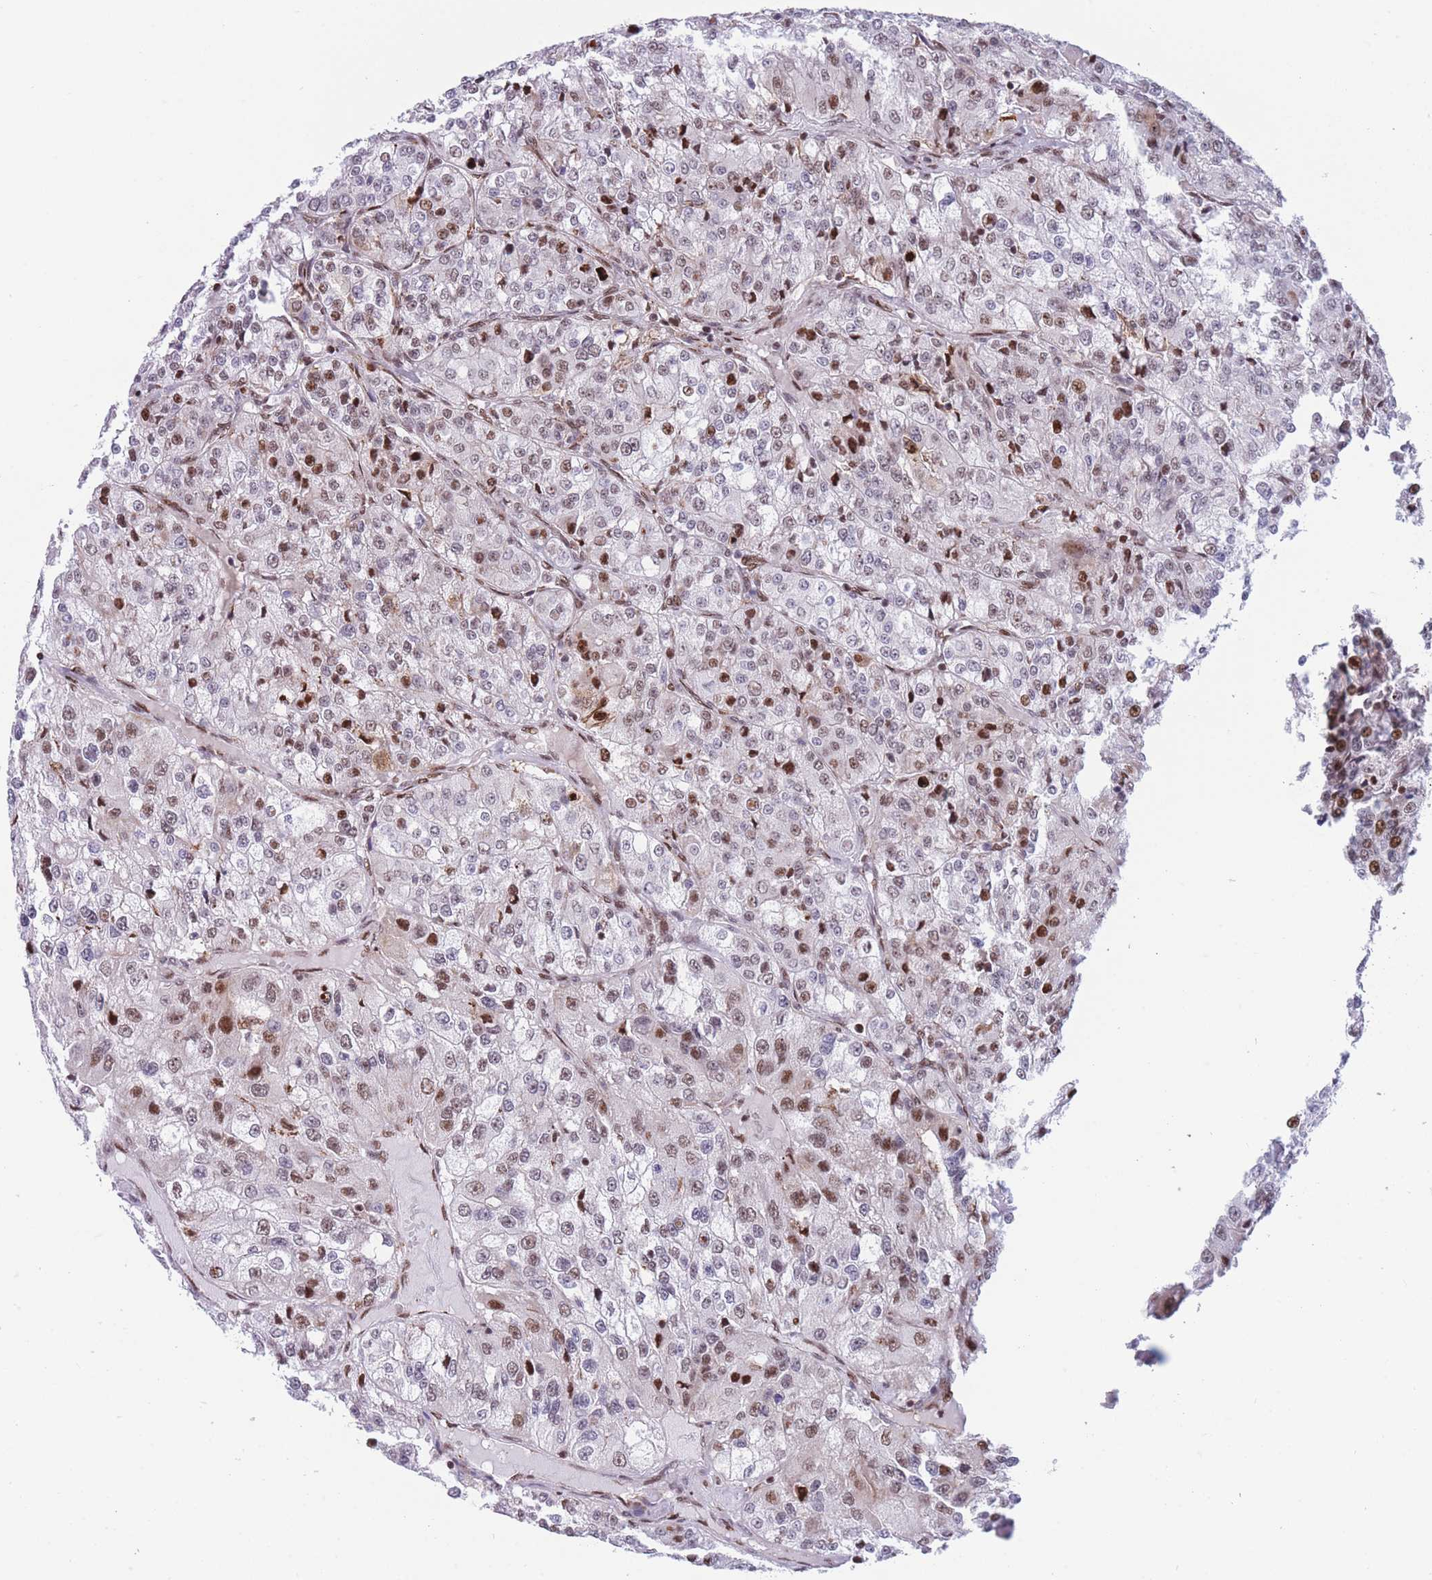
{"staining": {"intensity": "strong", "quantity": "<25%", "location": "nuclear"}, "tissue": "renal cancer", "cell_type": "Tumor cells", "image_type": "cancer", "snomed": [{"axis": "morphology", "description": "Adenocarcinoma, NOS"}, {"axis": "topography", "description": "Kidney"}], "caption": "A brown stain shows strong nuclear staining of a protein in renal adenocarcinoma tumor cells. The staining is performed using DAB (3,3'-diaminobenzidine) brown chromogen to label protein expression. The nuclei are counter-stained blue using hematoxylin.", "gene": "DNAJC3", "patient": {"sex": "female", "age": 63}}